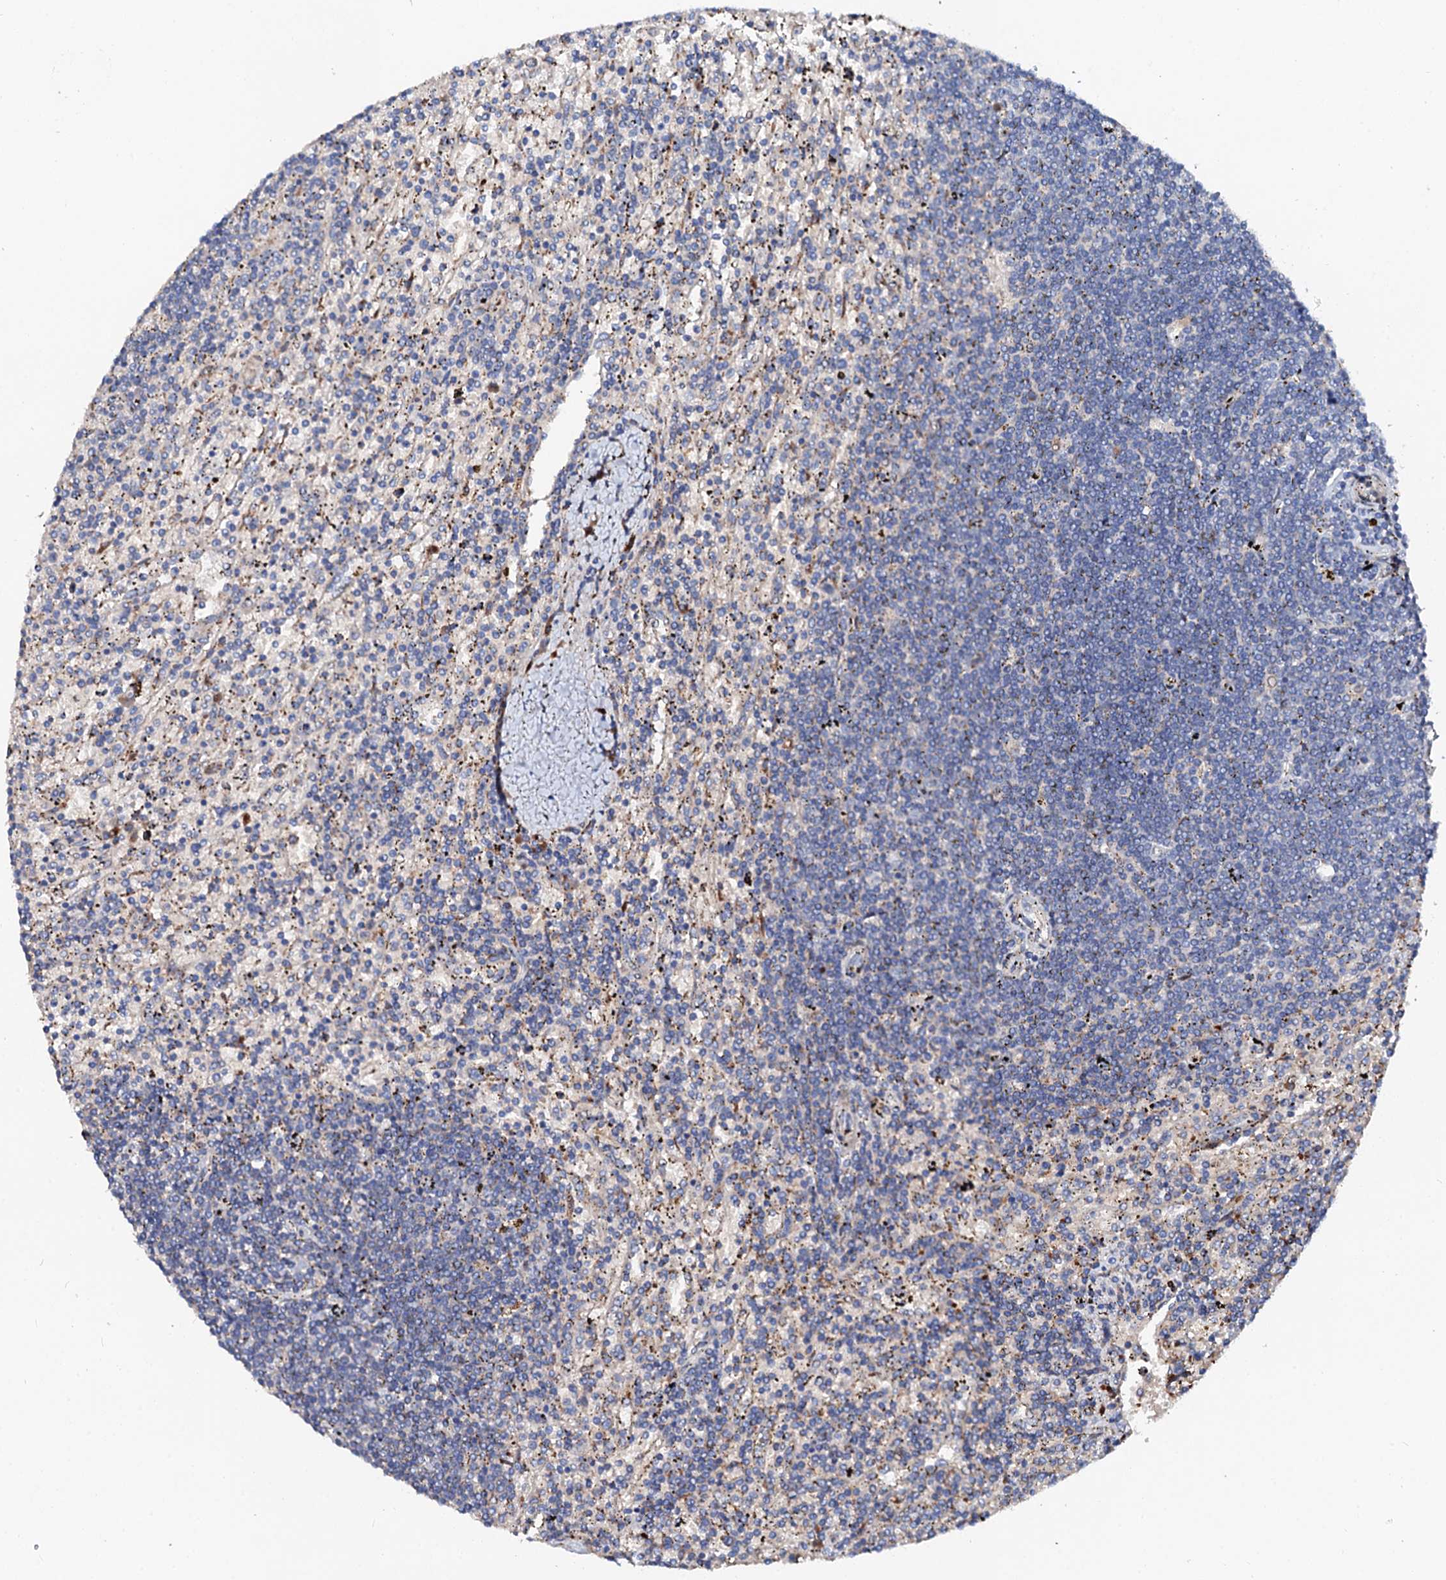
{"staining": {"intensity": "negative", "quantity": "none", "location": "none"}, "tissue": "lymphoma", "cell_type": "Tumor cells", "image_type": "cancer", "snomed": [{"axis": "morphology", "description": "Malignant lymphoma, non-Hodgkin's type, Low grade"}, {"axis": "topography", "description": "Spleen"}], "caption": "A high-resolution histopathology image shows immunohistochemistry staining of lymphoma, which reveals no significant staining in tumor cells.", "gene": "SLC10A7", "patient": {"sex": "male", "age": 76}}